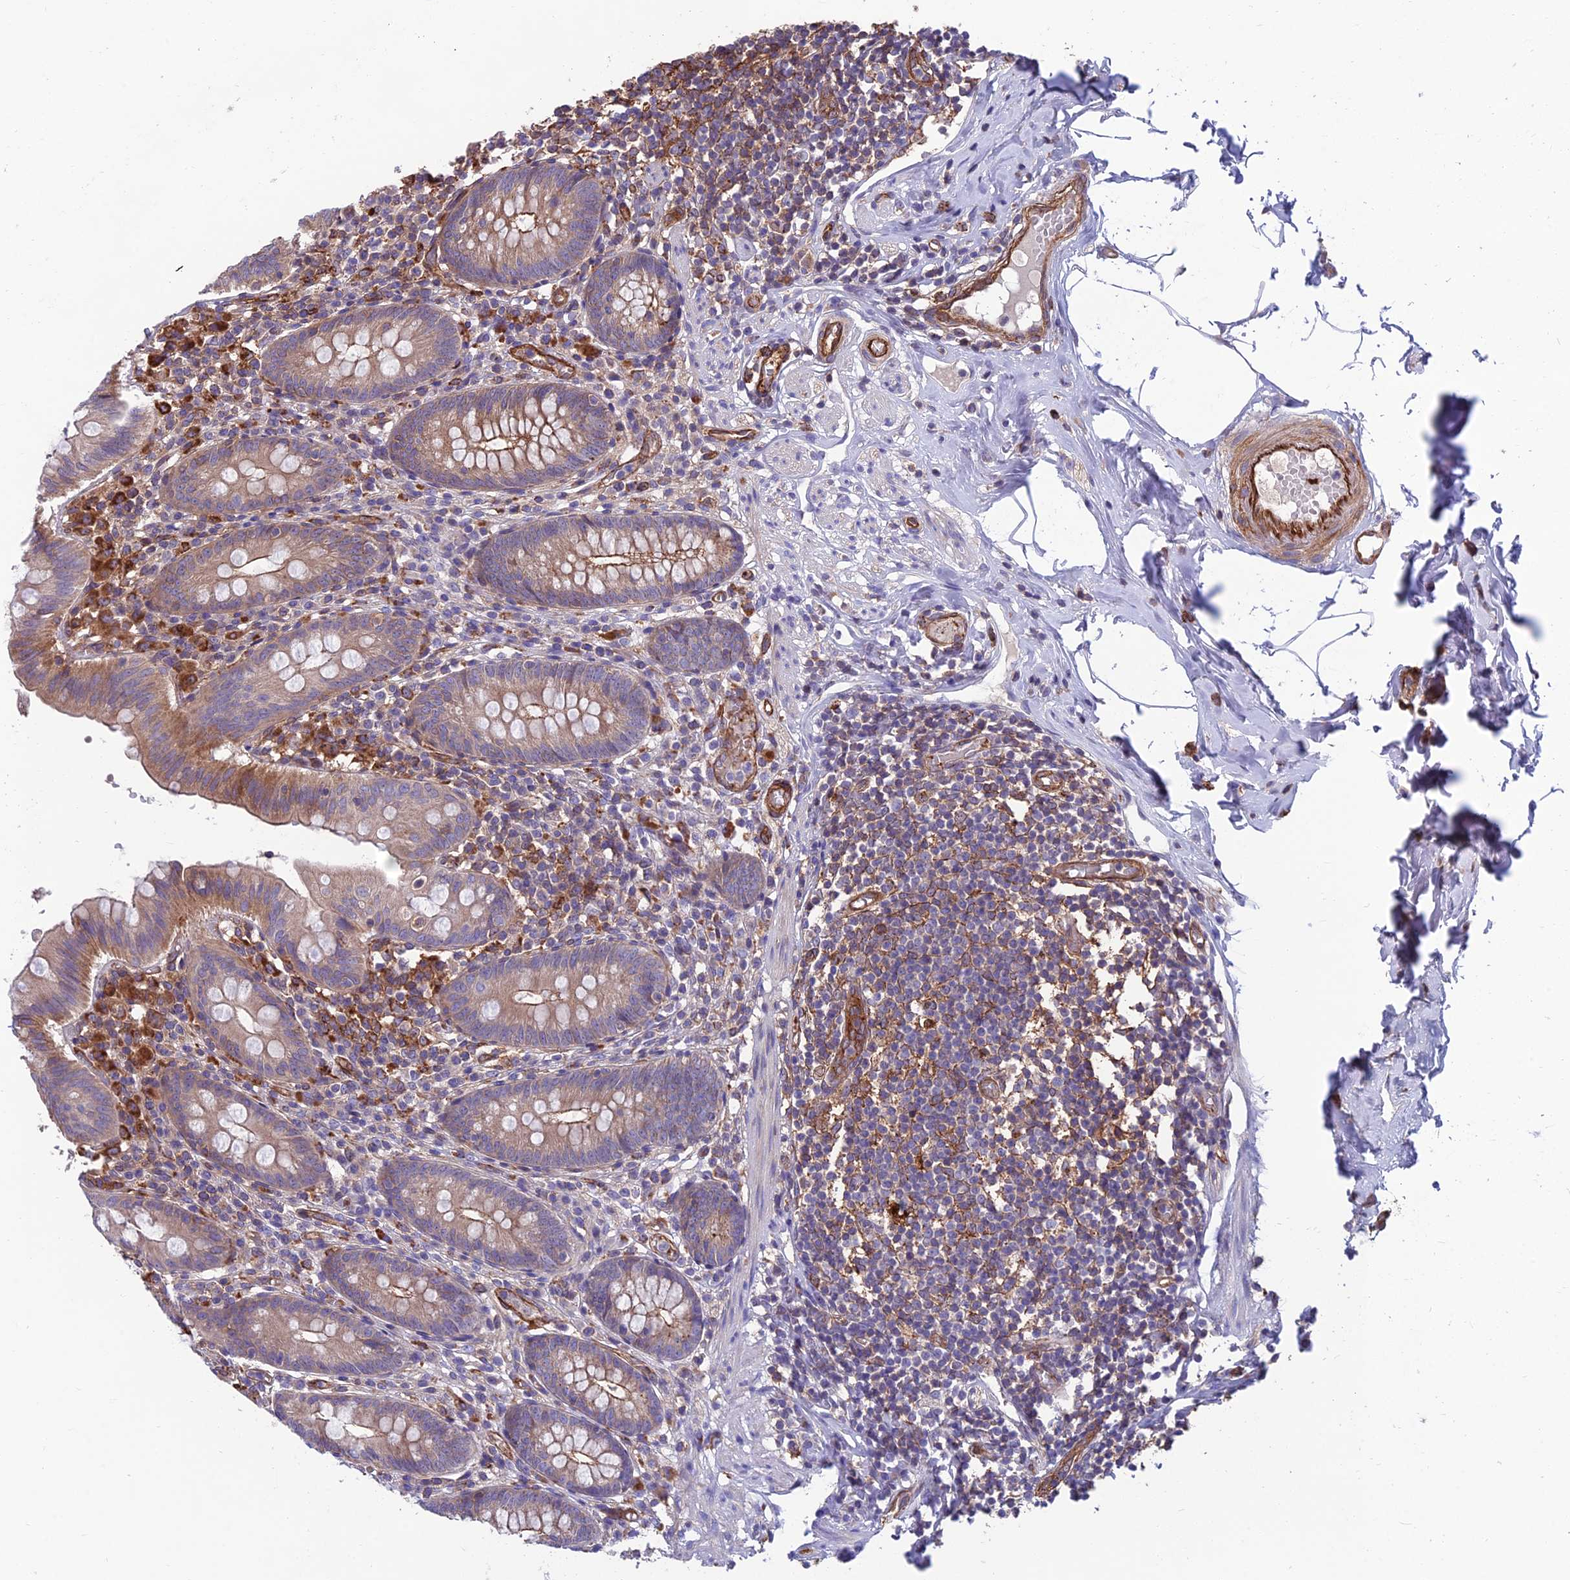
{"staining": {"intensity": "moderate", "quantity": ">75%", "location": "cytoplasmic/membranous"}, "tissue": "appendix", "cell_type": "Glandular cells", "image_type": "normal", "snomed": [{"axis": "morphology", "description": "Normal tissue, NOS"}, {"axis": "topography", "description": "Appendix"}], "caption": "Immunohistochemical staining of normal appendix exhibits >75% levels of moderate cytoplasmic/membranous protein positivity in about >75% of glandular cells.", "gene": "RTN4RL1", "patient": {"sex": "male", "age": 55}}